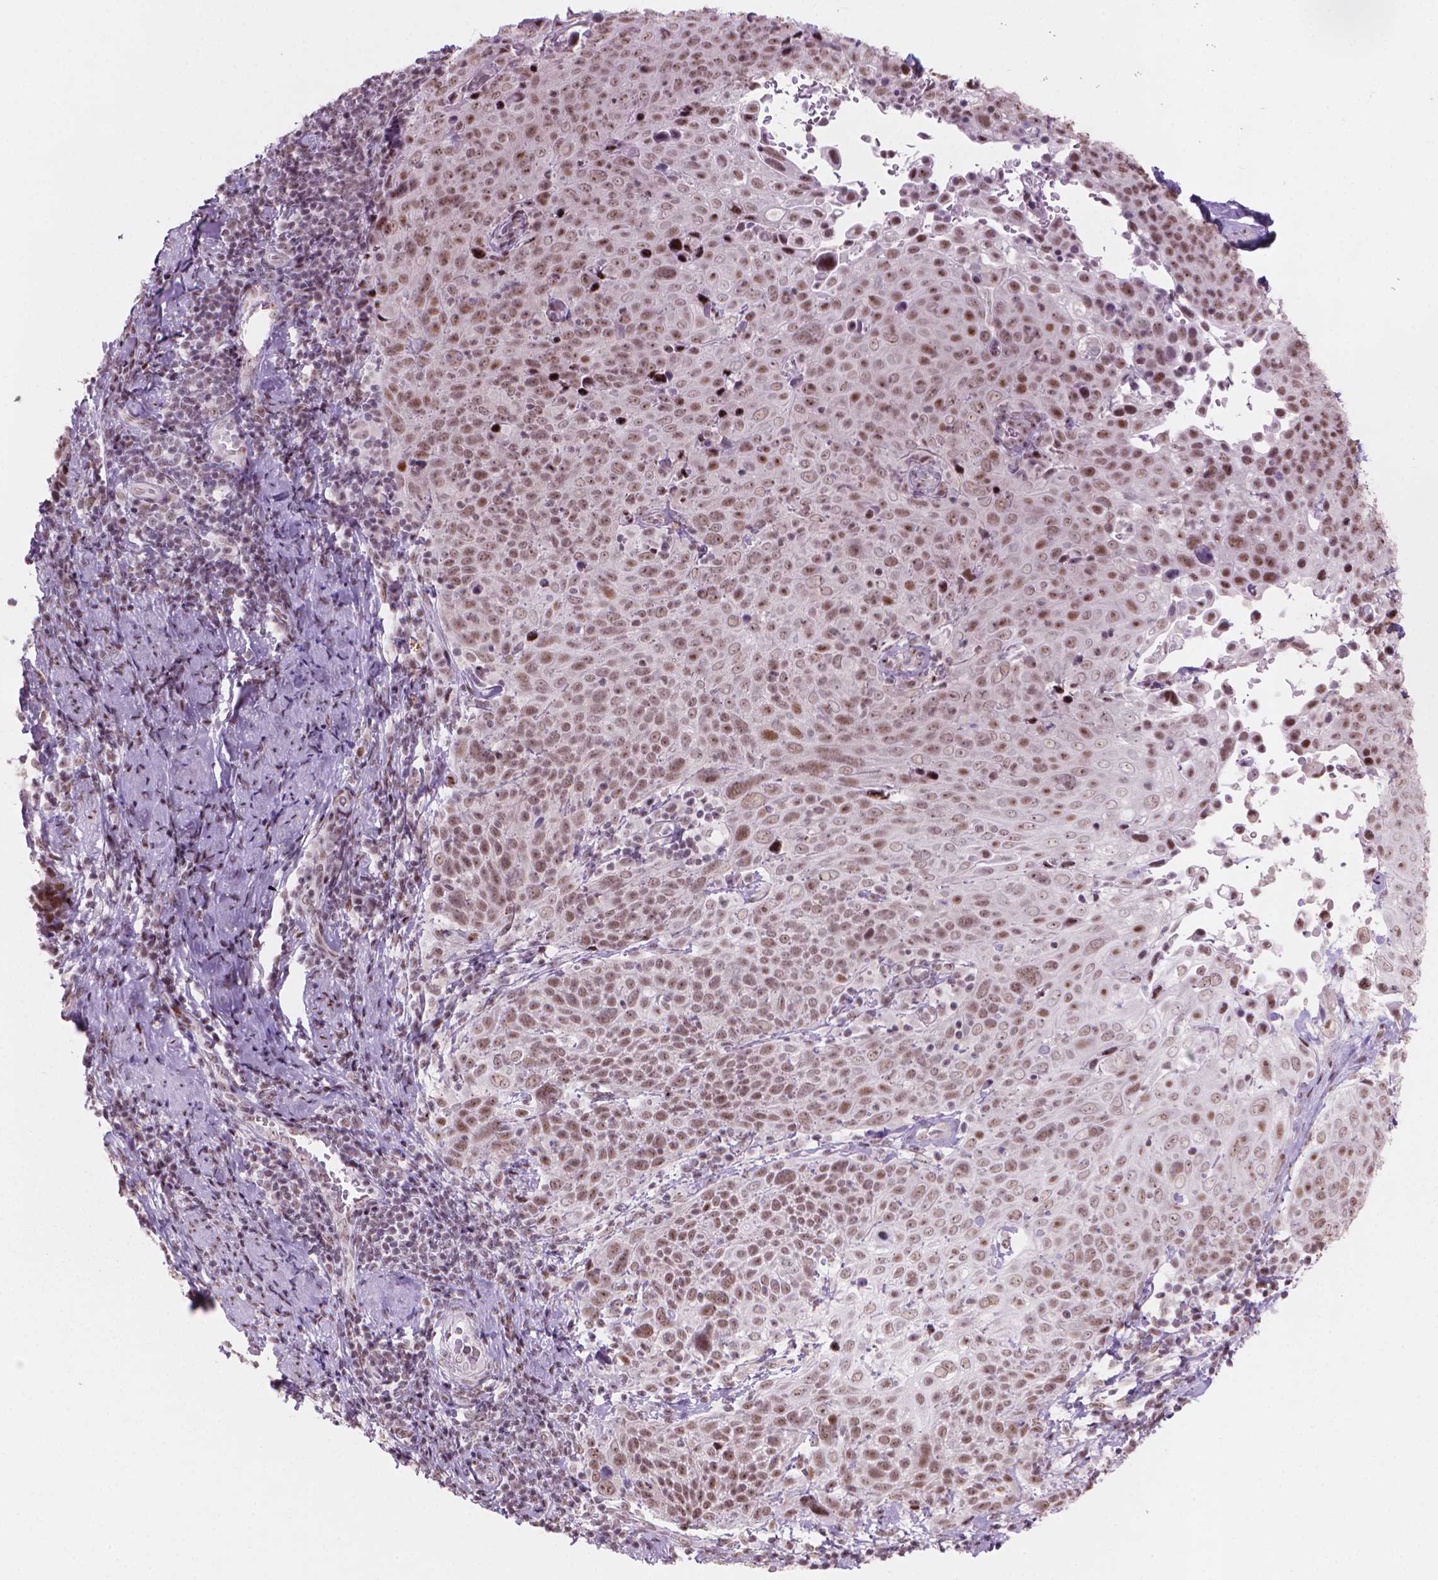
{"staining": {"intensity": "moderate", "quantity": ">75%", "location": "nuclear"}, "tissue": "cervical cancer", "cell_type": "Tumor cells", "image_type": "cancer", "snomed": [{"axis": "morphology", "description": "Squamous cell carcinoma, NOS"}, {"axis": "topography", "description": "Cervix"}], "caption": "Immunohistochemistry (IHC) micrograph of human cervical squamous cell carcinoma stained for a protein (brown), which demonstrates medium levels of moderate nuclear expression in about >75% of tumor cells.", "gene": "HES7", "patient": {"sex": "female", "age": 61}}